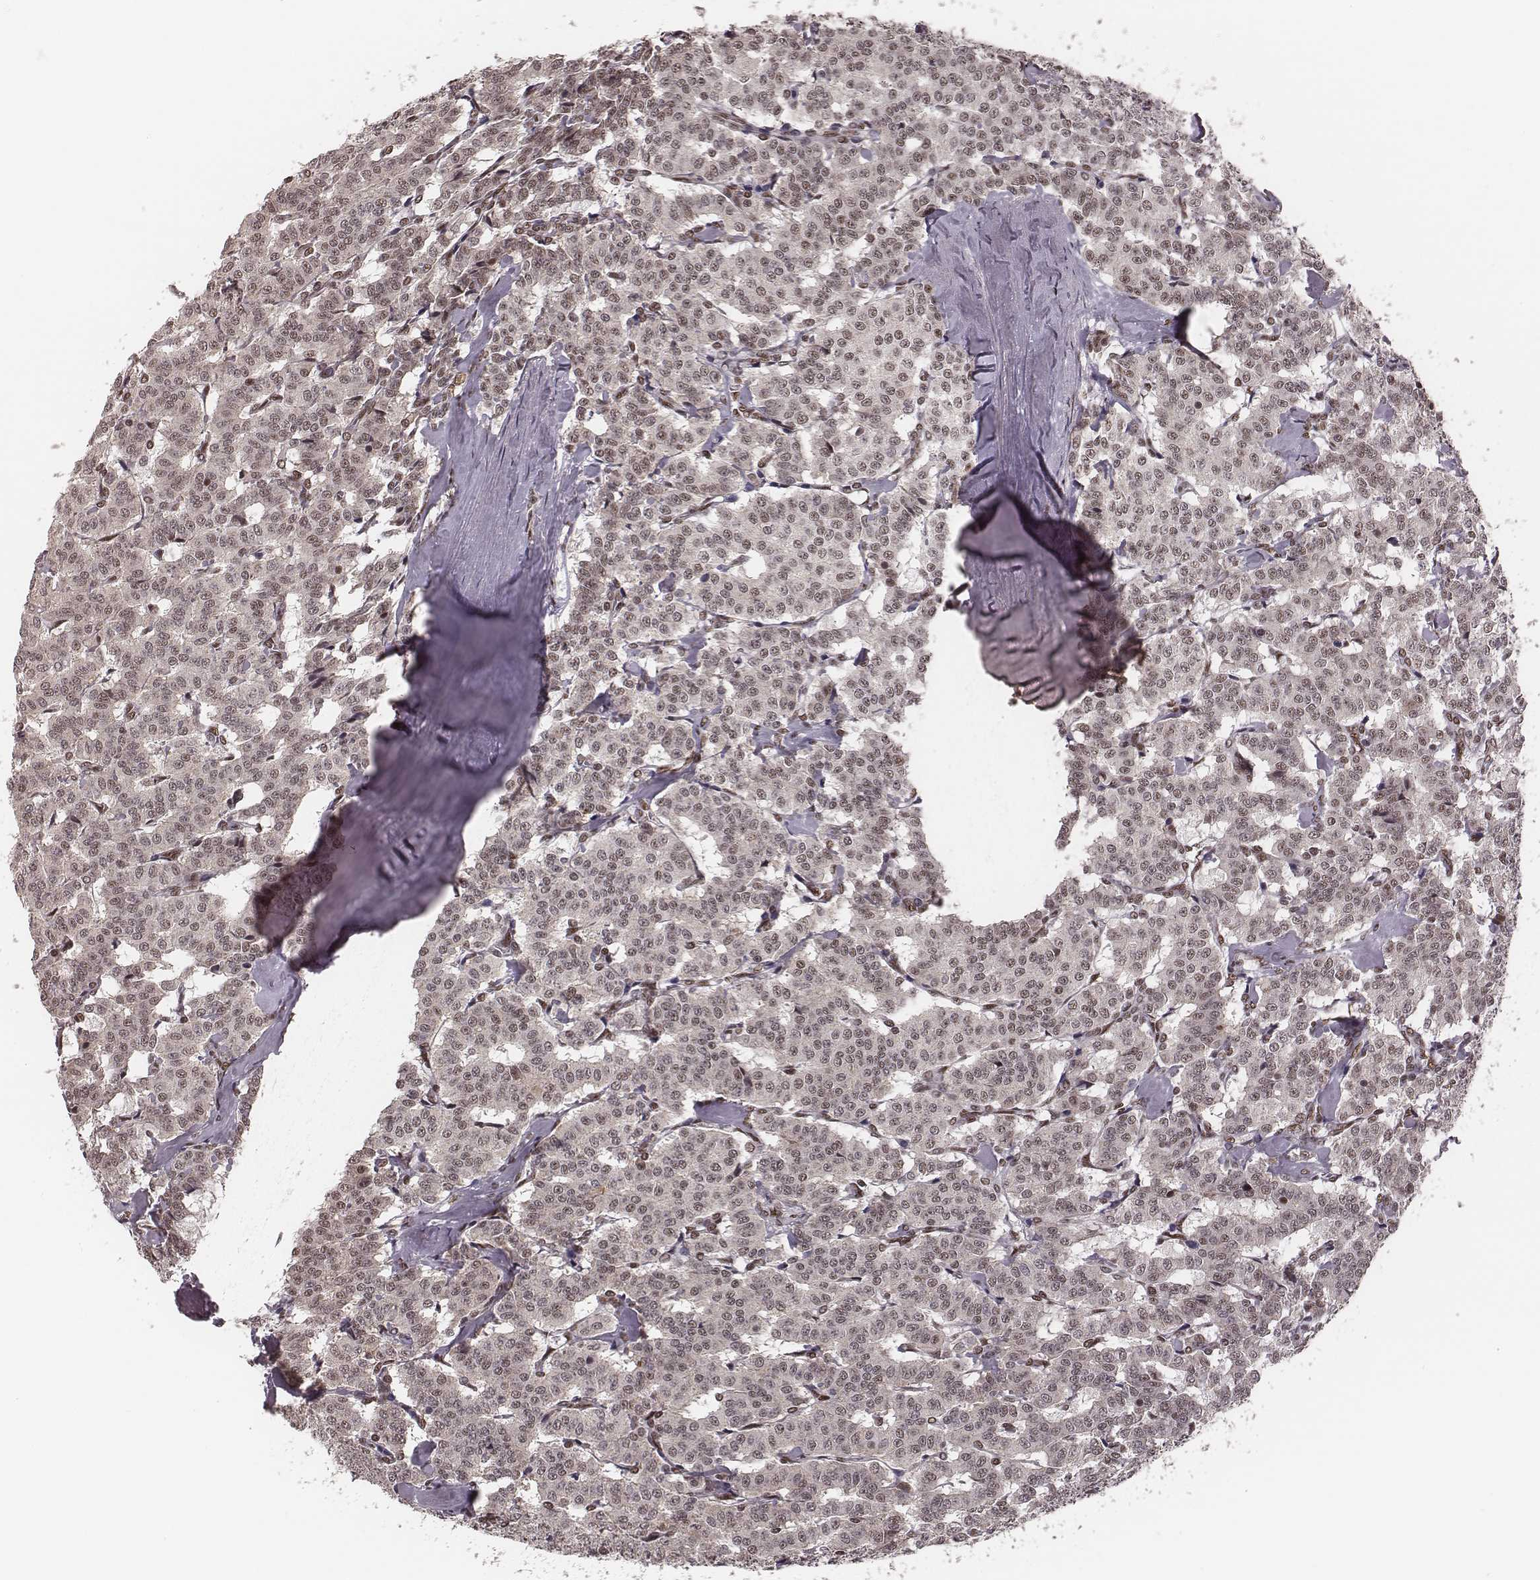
{"staining": {"intensity": "weak", "quantity": ">75%", "location": "nuclear"}, "tissue": "carcinoid", "cell_type": "Tumor cells", "image_type": "cancer", "snomed": [{"axis": "morphology", "description": "Carcinoid, malignant, NOS"}, {"axis": "topography", "description": "Lung"}], "caption": "Protein positivity by IHC reveals weak nuclear staining in about >75% of tumor cells in carcinoid.", "gene": "LUC7L", "patient": {"sex": "female", "age": 46}}